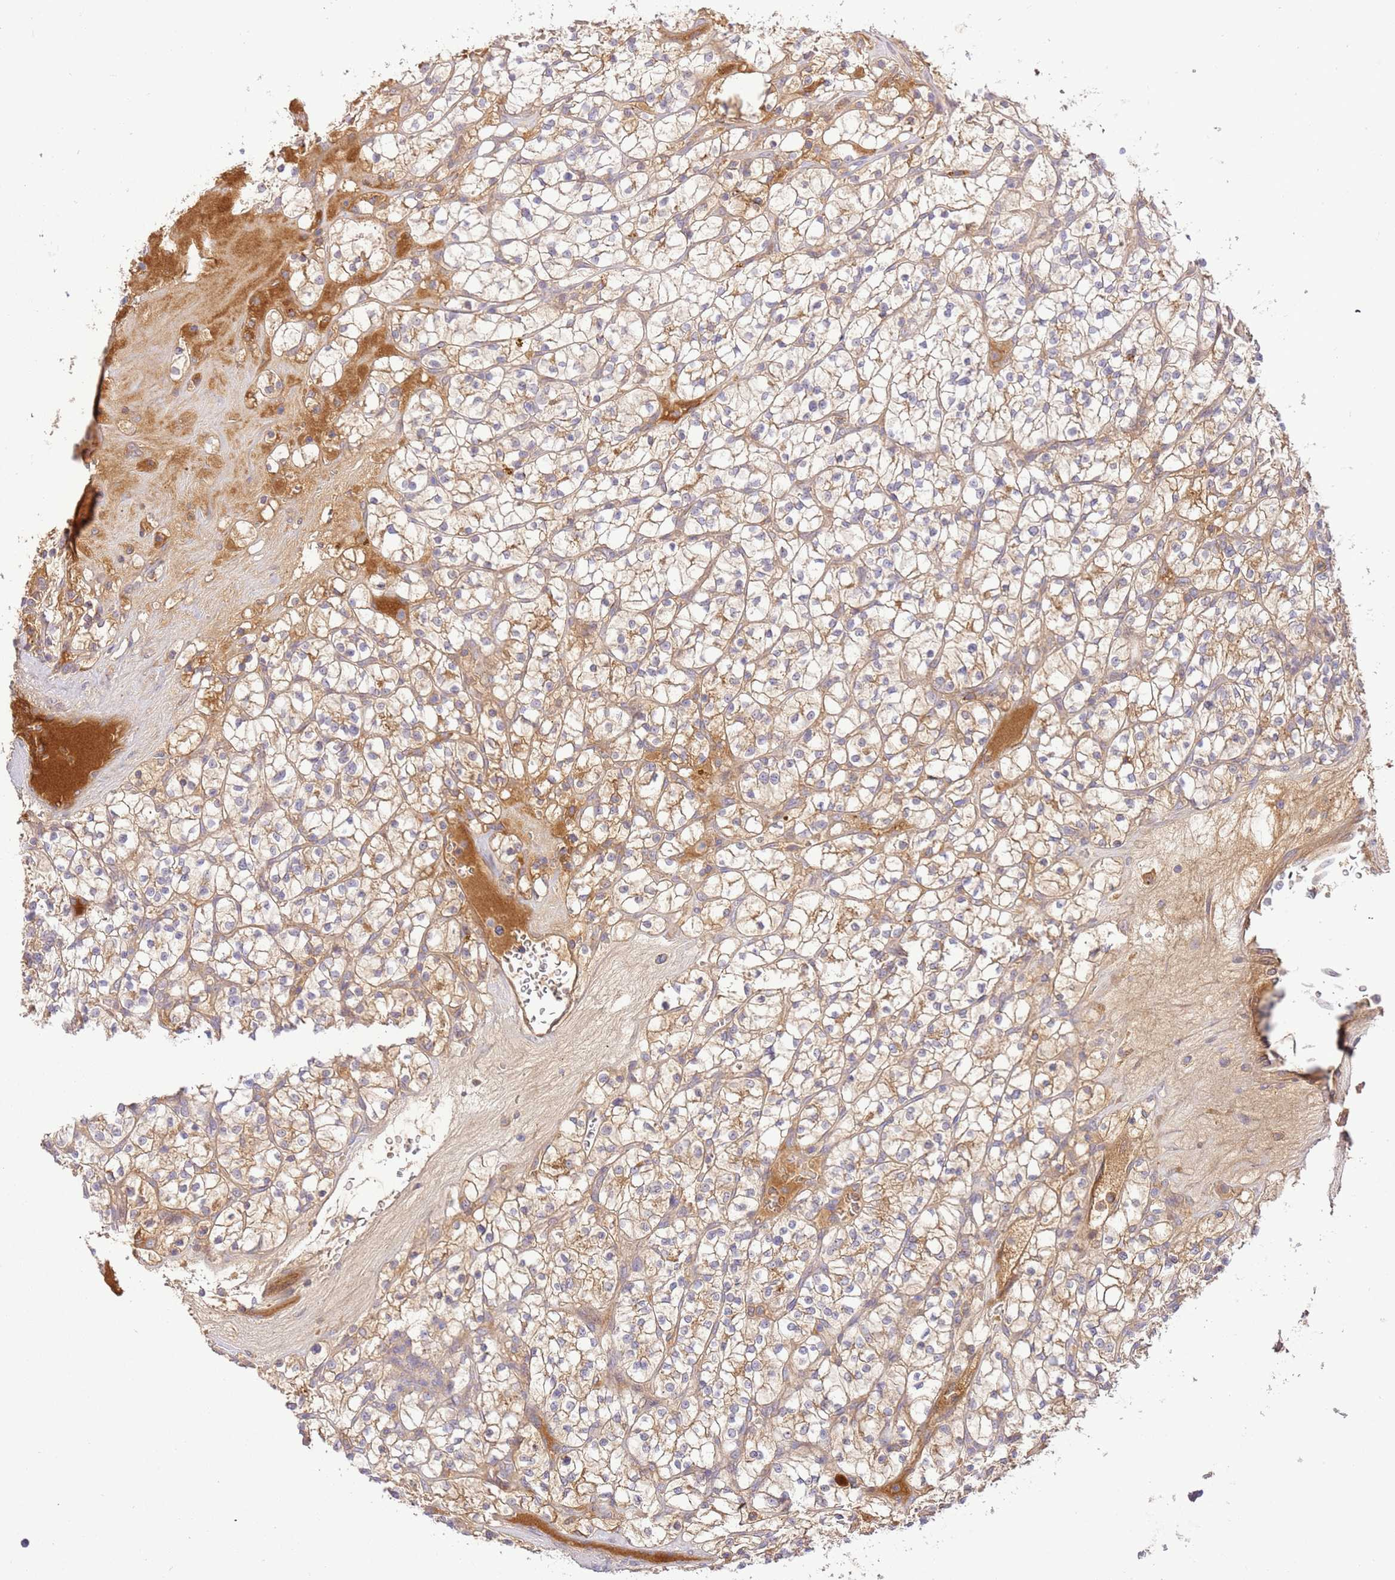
{"staining": {"intensity": "weak", "quantity": ">75%", "location": "cytoplasmic/membranous"}, "tissue": "renal cancer", "cell_type": "Tumor cells", "image_type": "cancer", "snomed": [{"axis": "morphology", "description": "Adenocarcinoma, NOS"}, {"axis": "topography", "description": "Kidney"}], "caption": "Human renal adenocarcinoma stained with a protein marker shows weak staining in tumor cells.", "gene": "C8G", "patient": {"sex": "female", "age": 64}}